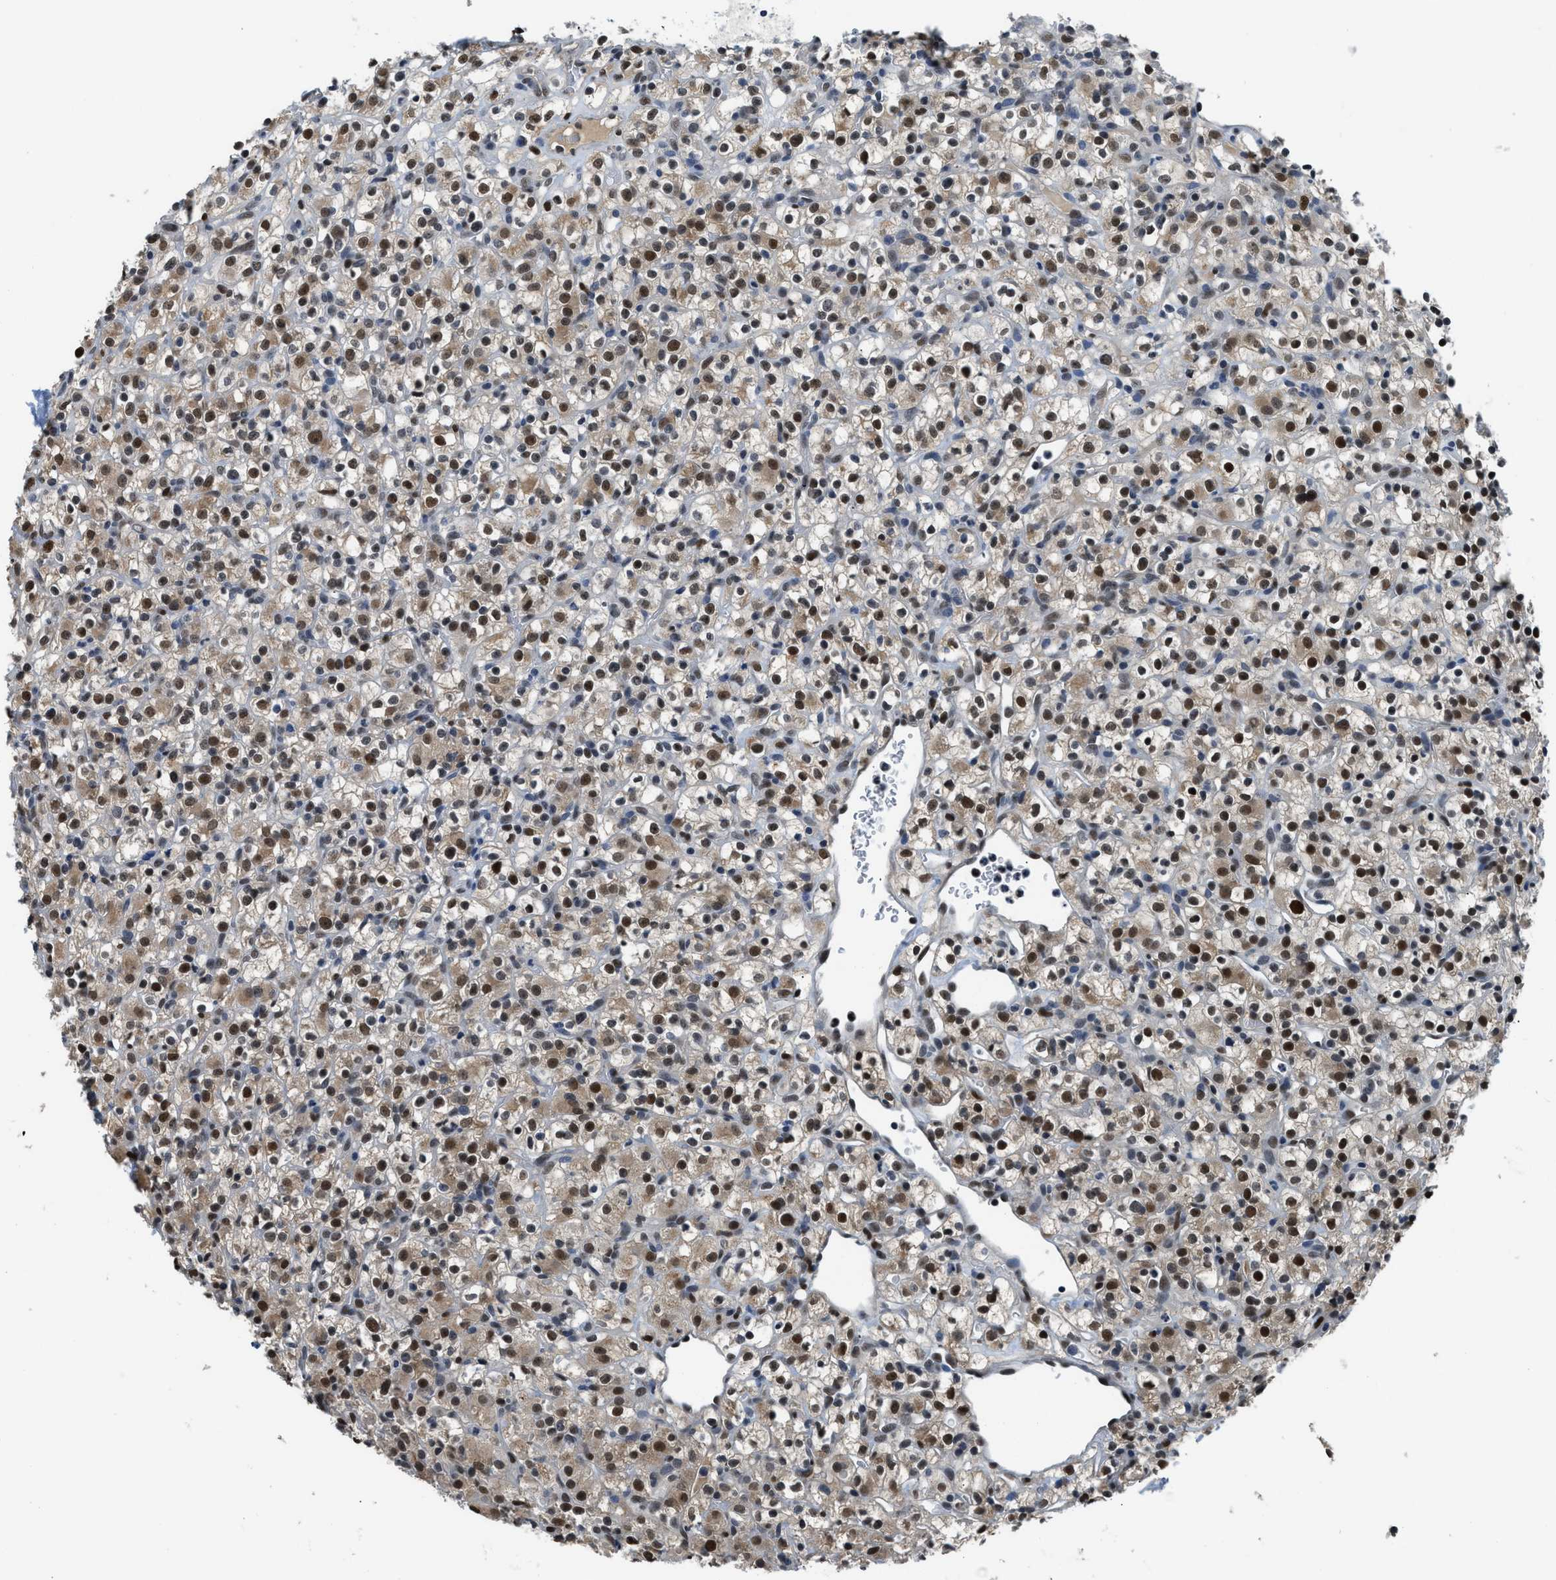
{"staining": {"intensity": "moderate", "quantity": ">75%", "location": "nuclear"}, "tissue": "renal cancer", "cell_type": "Tumor cells", "image_type": "cancer", "snomed": [{"axis": "morphology", "description": "Normal tissue, NOS"}, {"axis": "morphology", "description": "Adenocarcinoma, NOS"}, {"axis": "topography", "description": "Kidney"}], "caption": "Human renal adenocarcinoma stained with a protein marker displays moderate staining in tumor cells.", "gene": "ALX1", "patient": {"sex": "female", "age": 72}}